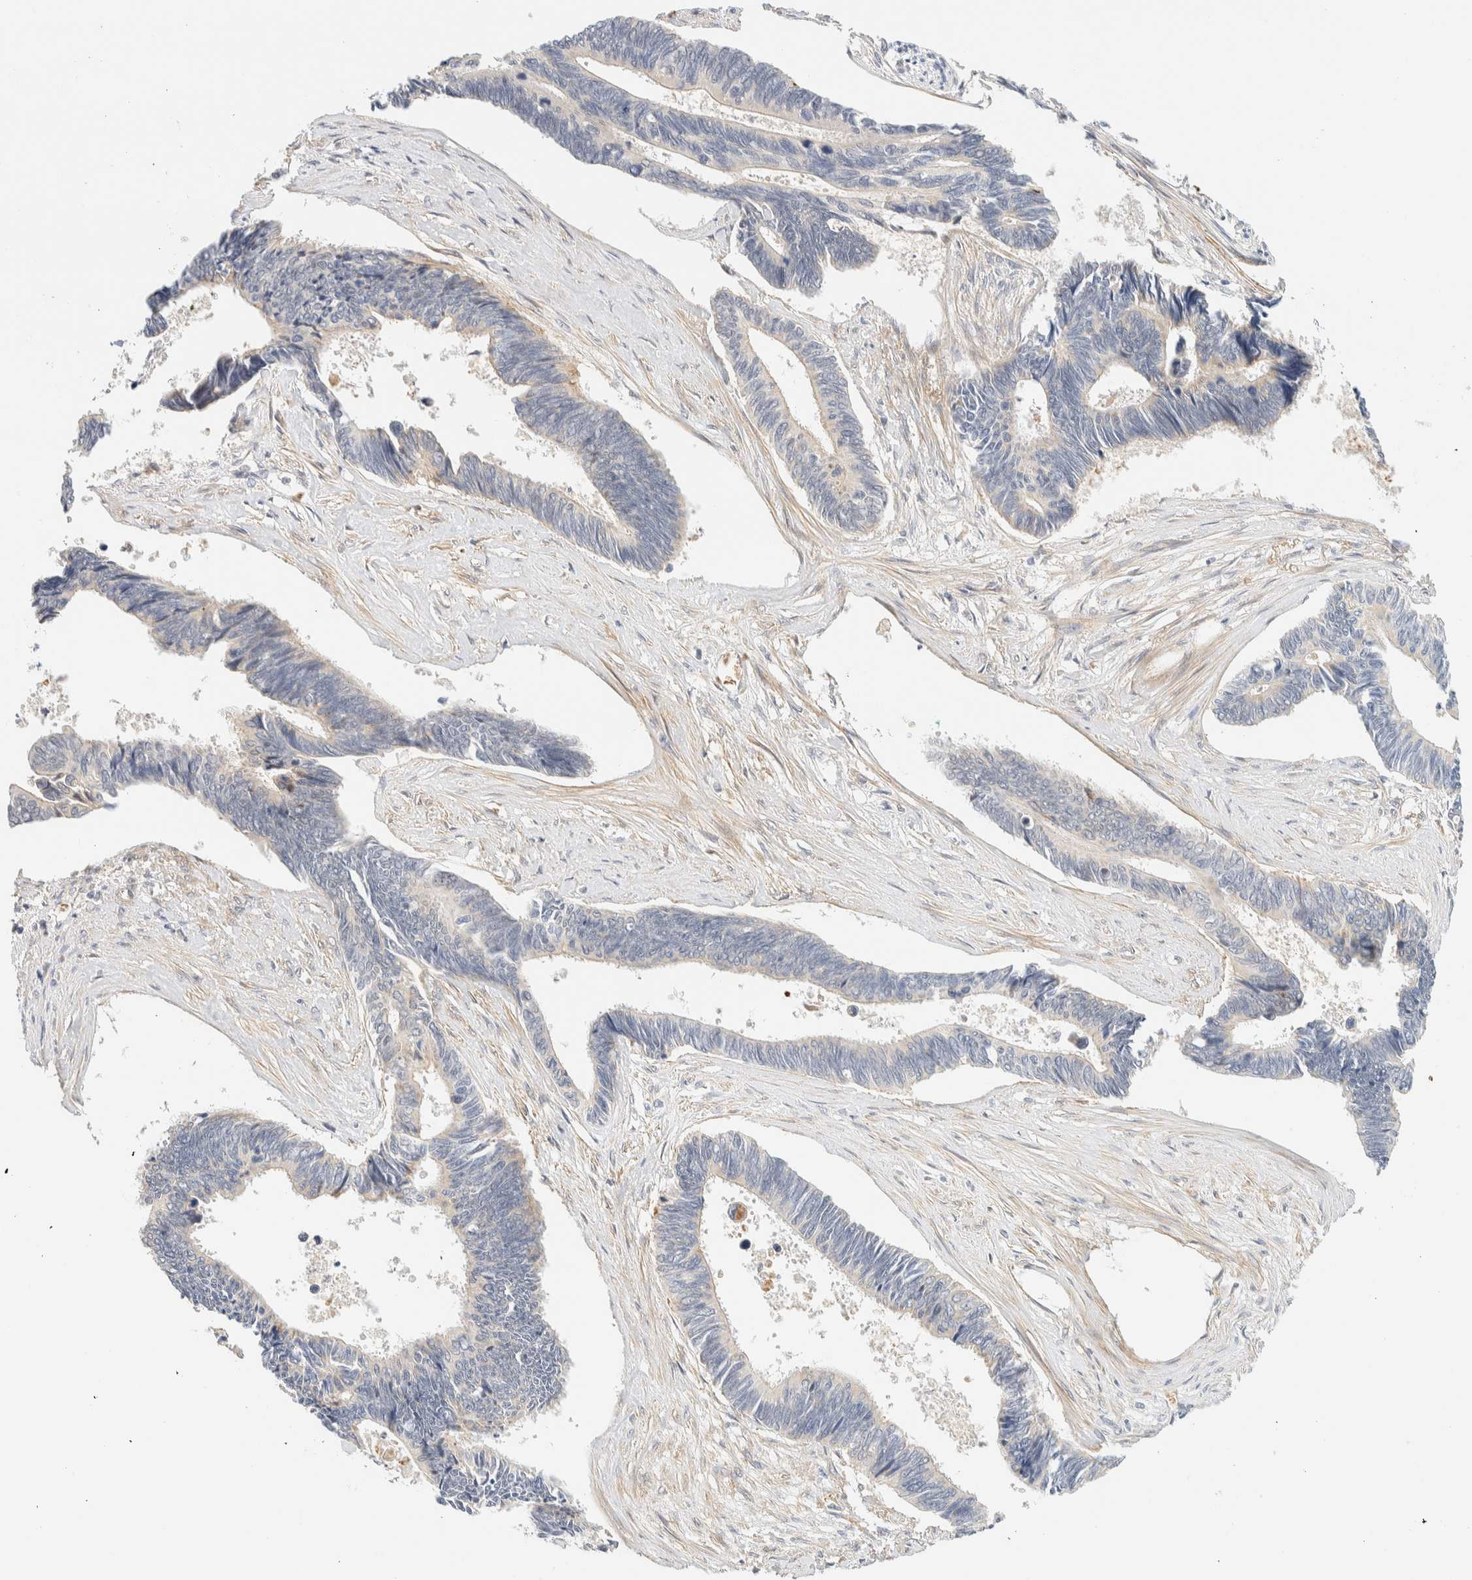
{"staining": {"intensity": "weak", "quantity": "<25%", "location": "cytoplasmic/membranous"}, "tissue": "pancreatic cancer", "cell_type": "Tumor cells", "image_type": "cancer", "snomed": [{"axis": "morphology", "description": "Adenocarcinoma, NOS"}, {"axis": "topography", "description": "Pancreas"}], "caption": "Human pancreatic cancer stained for a protein using immunohistochemistry (IHC) demonstrates no positivity in tumor cells.", "gene": "TNK1", "patient": {"sex": "female", "age": 70}}